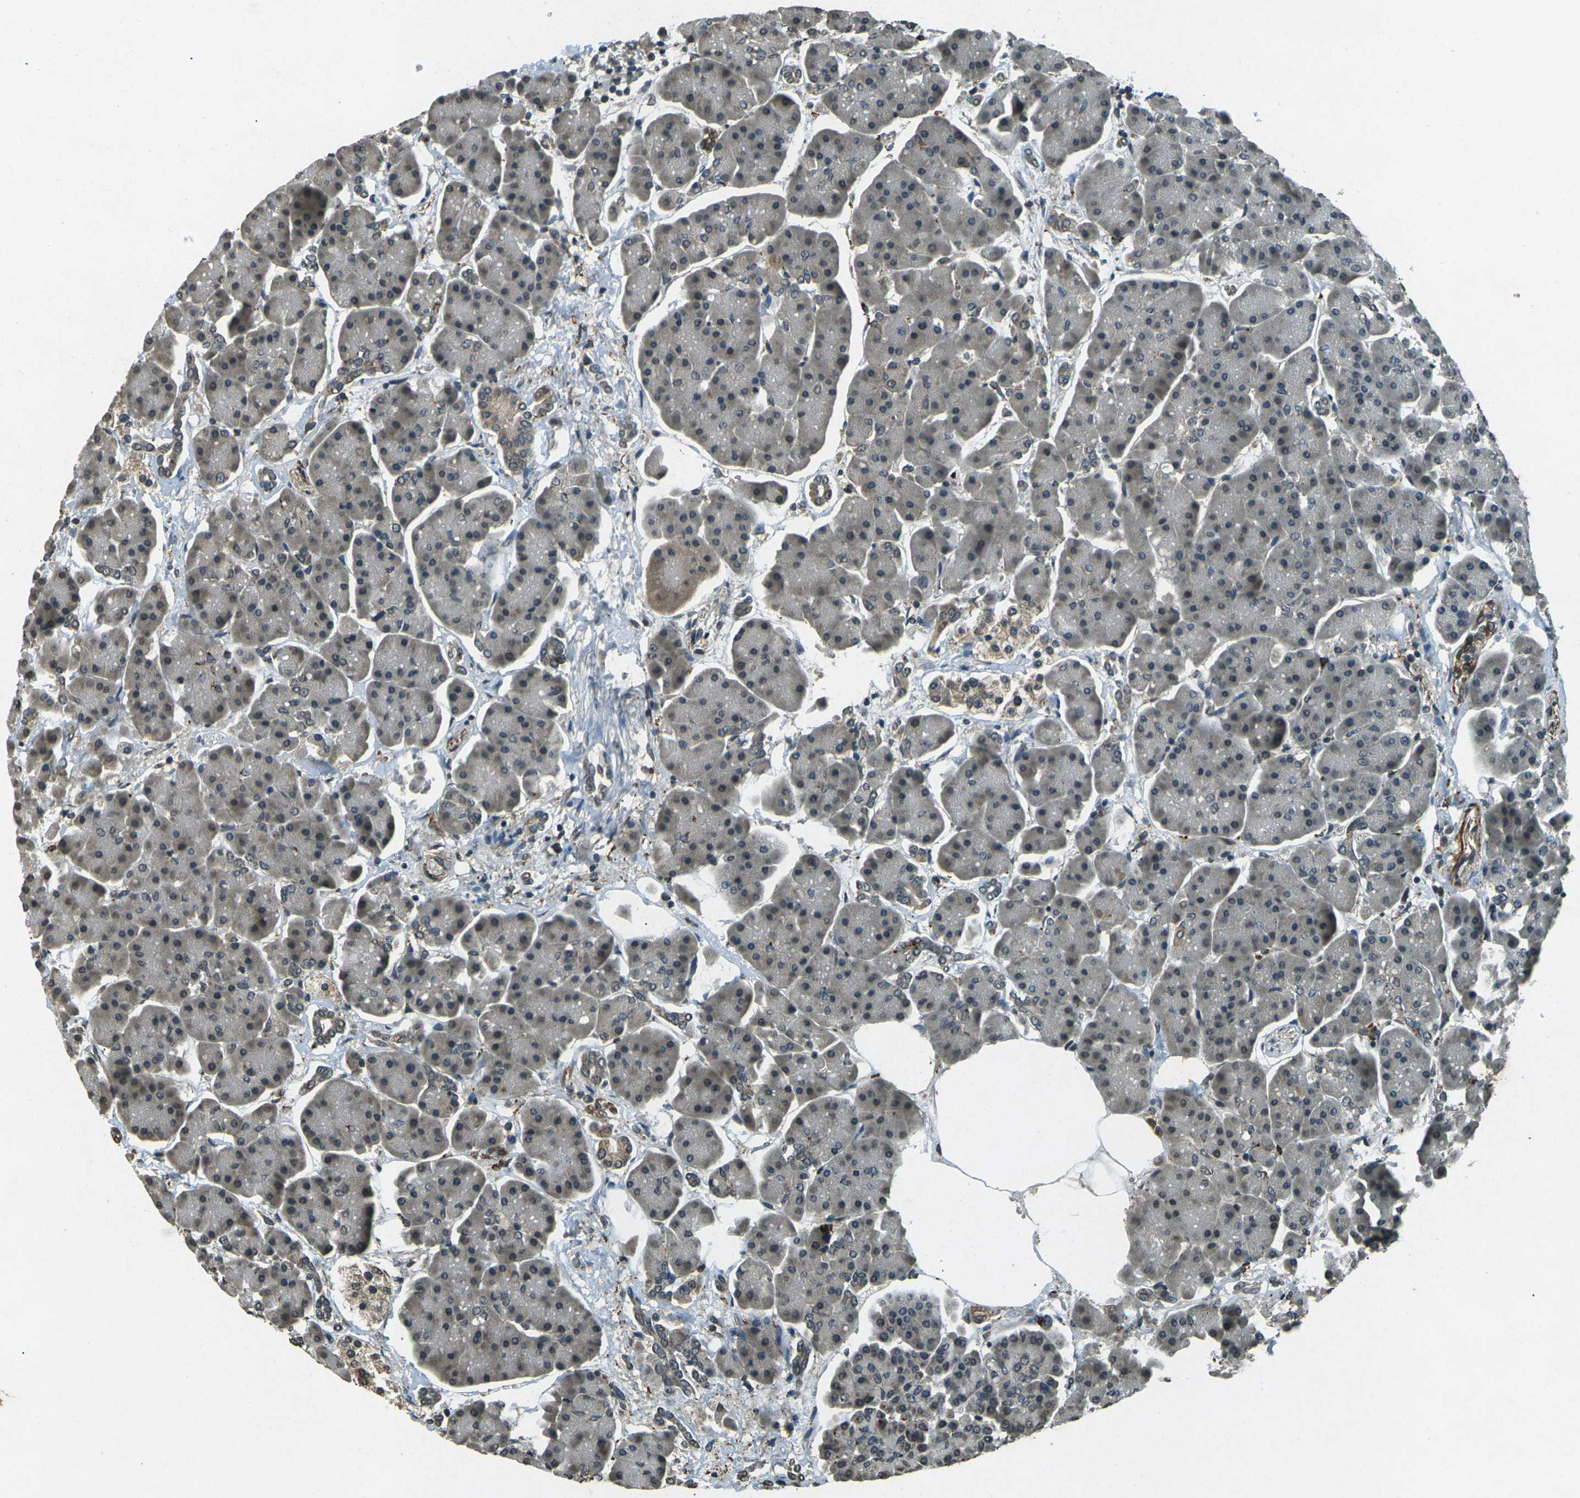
{"staining": {"intensity": "weak", "quantity": "25%-75%", "location": "cytoplasmic/membranous"}, "tissue": "pancreas", "cell_type": "Exocrine glandular cells", "image_type": "normal", "snomed": [{"axis": "morphology", "description": "Normal tissue, NOS"}, {"axis": "topography", "description": "Pancreas"}], "caption": "Exocrine glandular cells demonstrate low levels of weak cytoplasmic/membranous expression in about 25%-75% of cells in unremarkable pancreas.", "gene": "PDE2A", "patient": {"sex": "female", "age": 70}}